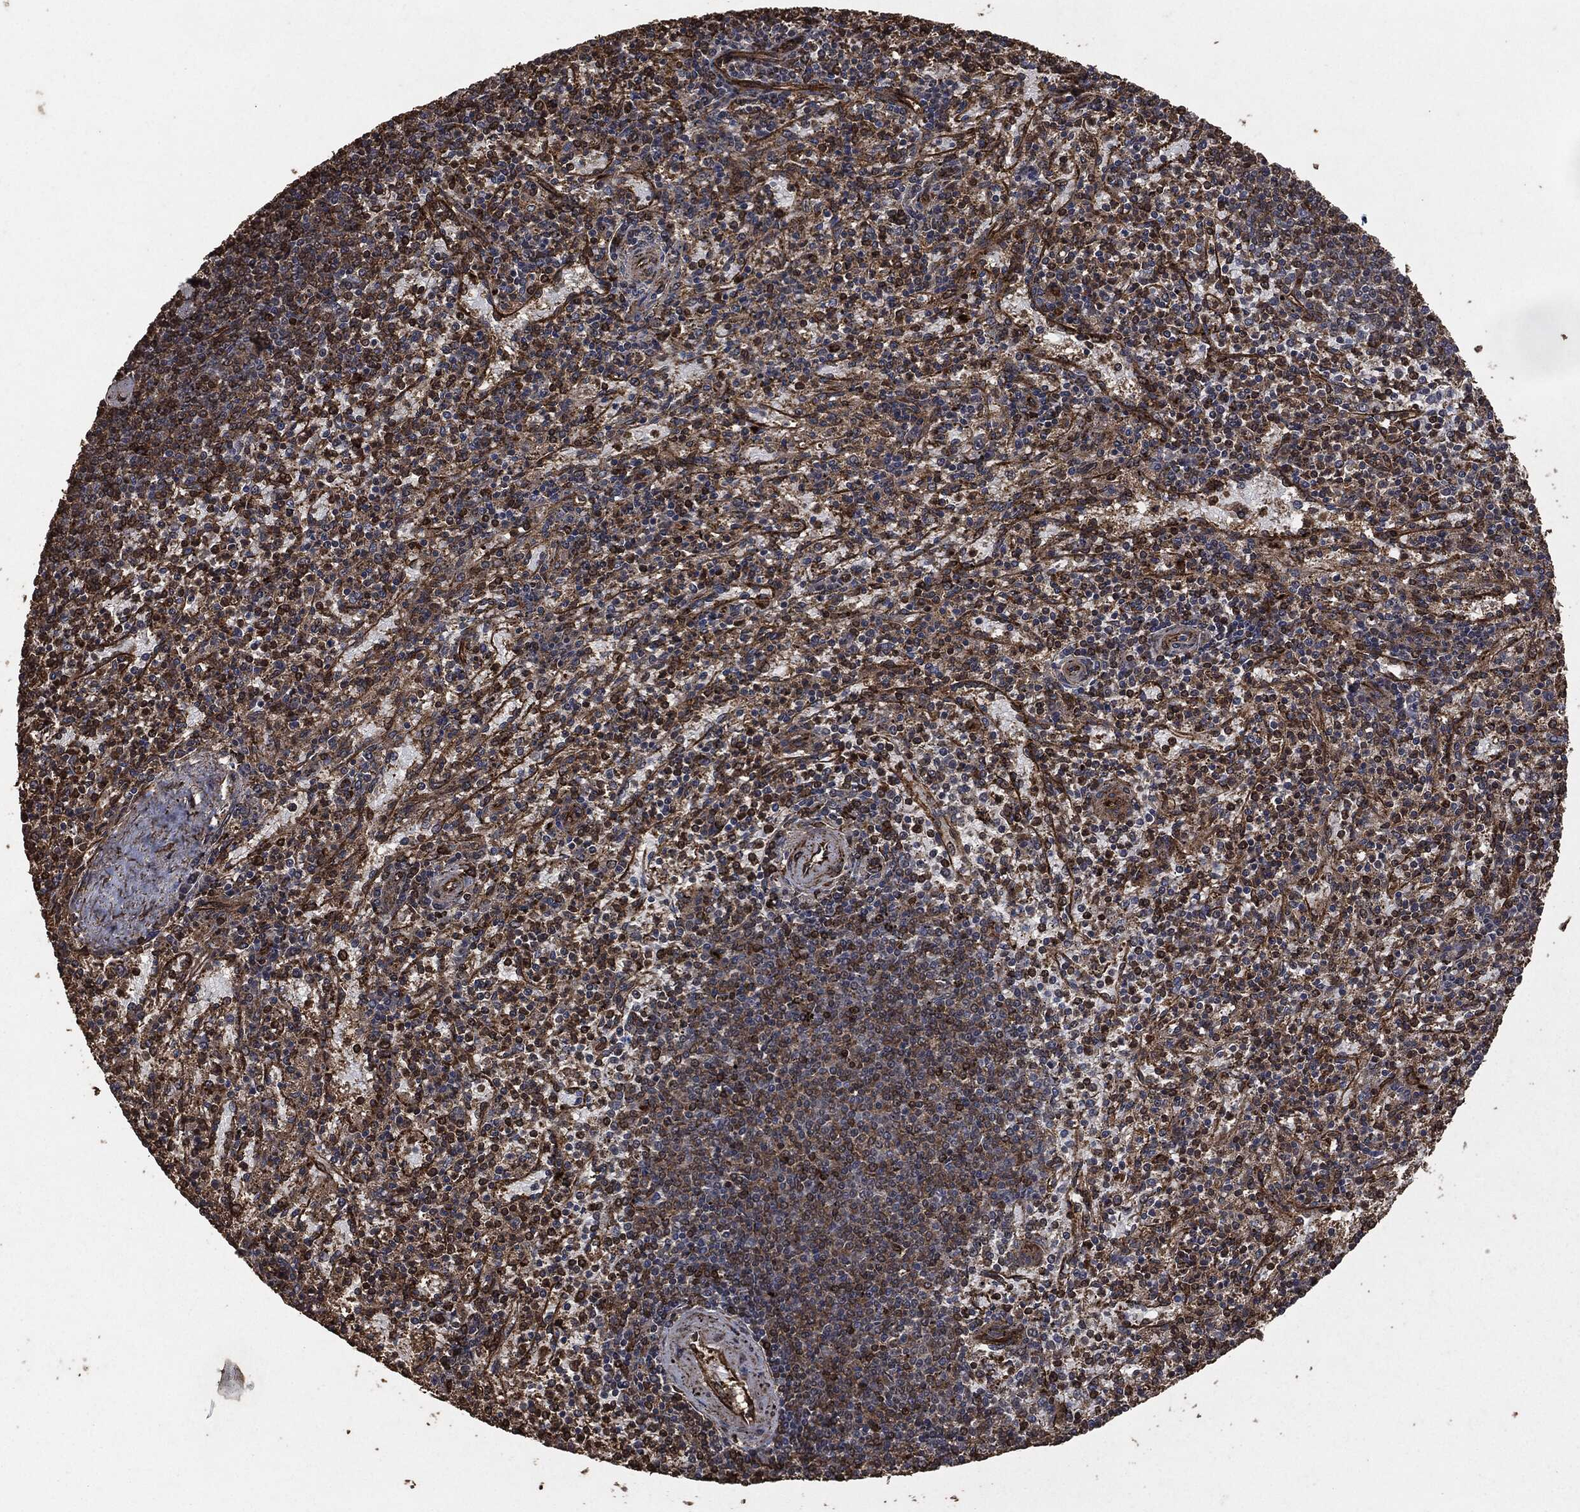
{"staining": {"intensity": "moderate", "quantity": ">75%", "location": "cytoplasmic/membranous"}, "tissue": "spleen", "cell_type": "Cells in red pulp", "image_type": "normal", "snomed": [{"axis": "morphology", "description": "Normal tissue, NOS"}, {"axis": "topography", "description": "Spleen"}], "caption": "Cells in red pulp exhibit medium levels of moderate cytoplasmic/membranous positivity in about >75% of cells in normal spleen. The protein of interest is stained brown, and the nuclei are stained in blue (DAB (3,3'-diaminobenzidine) IHC with brightfield microscopy, high magnification).", "gene": "HRAS", "patient": {"sex": "female", "age": 37}}